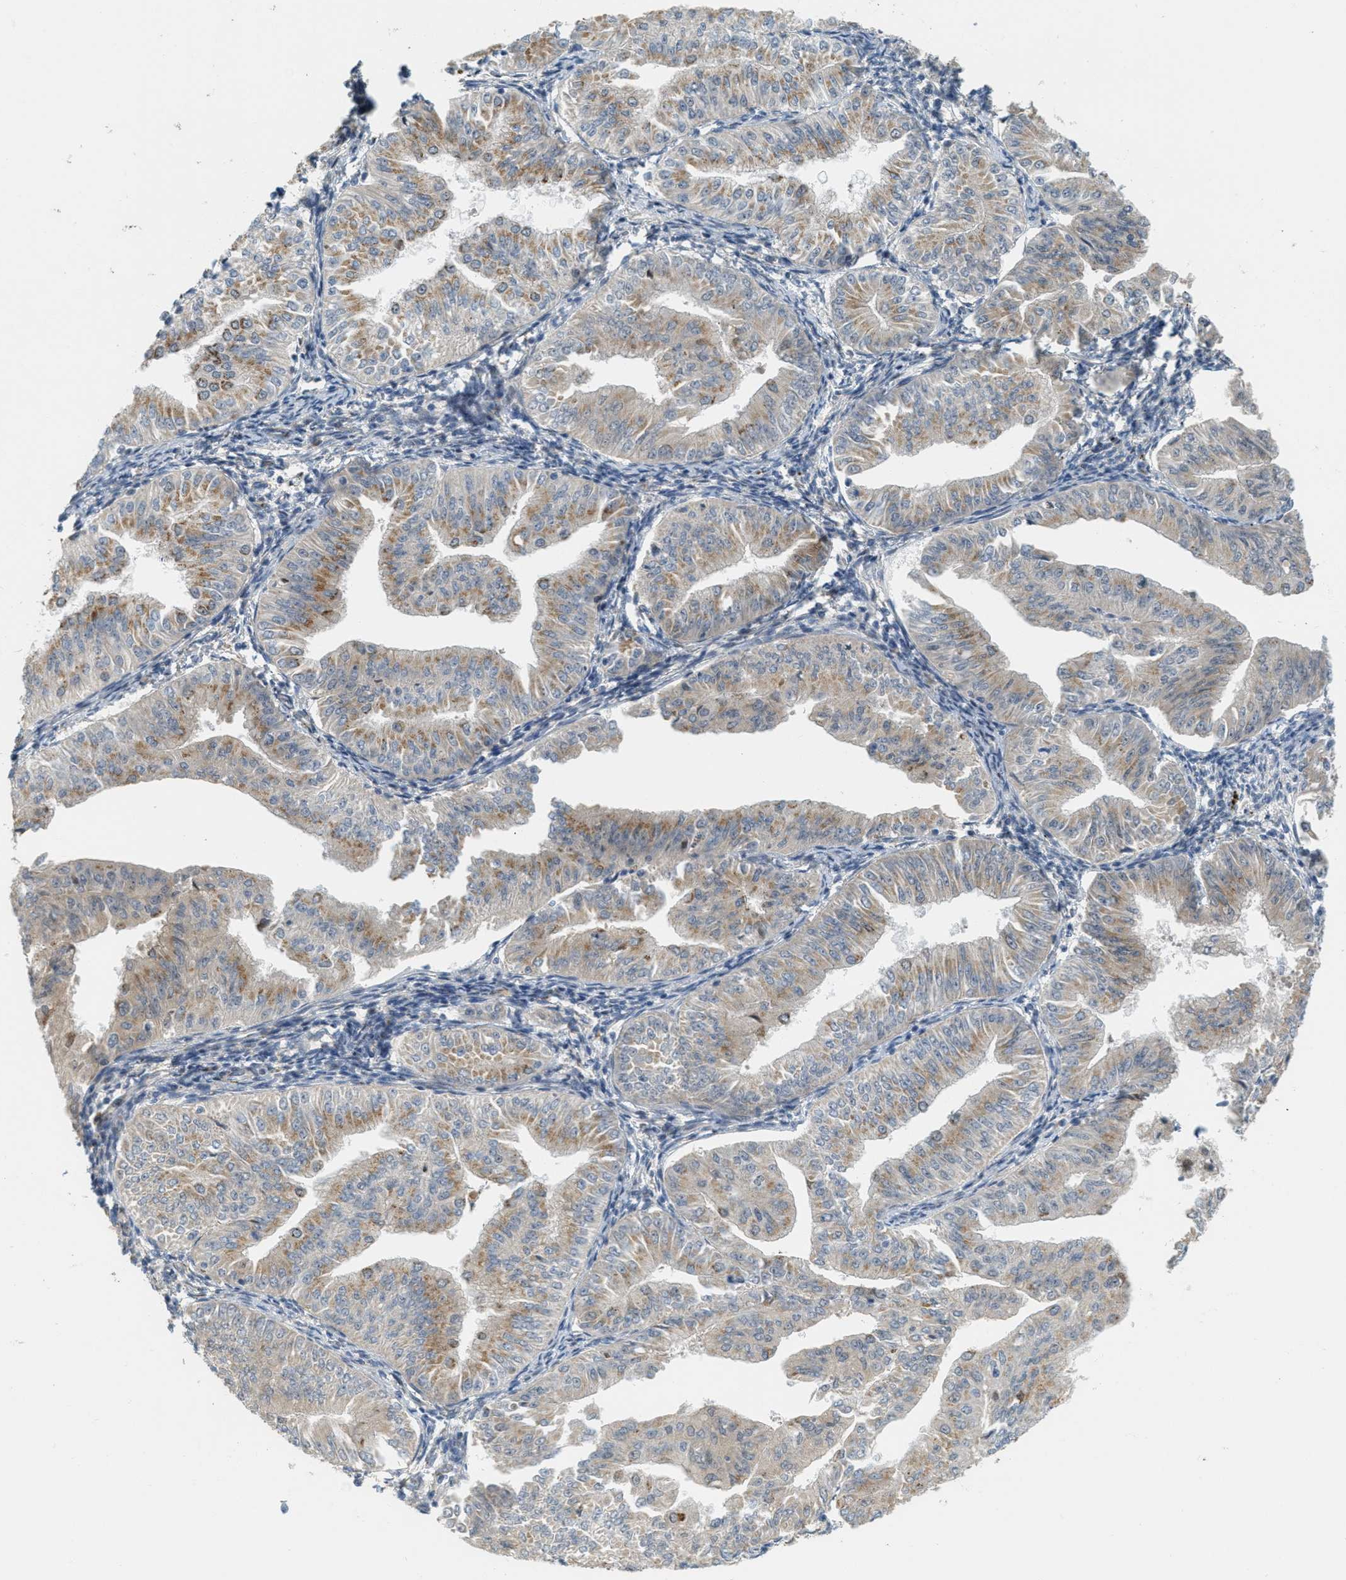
{"staining": {"intensity": "moderate", "quantity": ">75%", "location": "cytoplasmic/membranous"}, "tissue": "endometrial cancer", "cell_type": "Tumor cells", "image_type": "cancer", "snomed": [{"axis": "morphology", "description": "Normal tissue, NOS"}, {"axis": "morphology", "description": "Adenocarcinoma, NOS"}, {"axis": "topography", "description": "Endometrium"}], "caption": "Brown immunohistochemical staining in endometrial adenocarcinoma displays moderate cytoplasmic/membranous staining in approximately >75% of tumor cells. The staining was performed using DAB (3,3'-diaminobenzidine), with brown indicating positive protein expression. Nuclei are stained blue with hematoxylin.", "gene": "ZFPL1", "patient": {"sex": "female", "age": 53}}